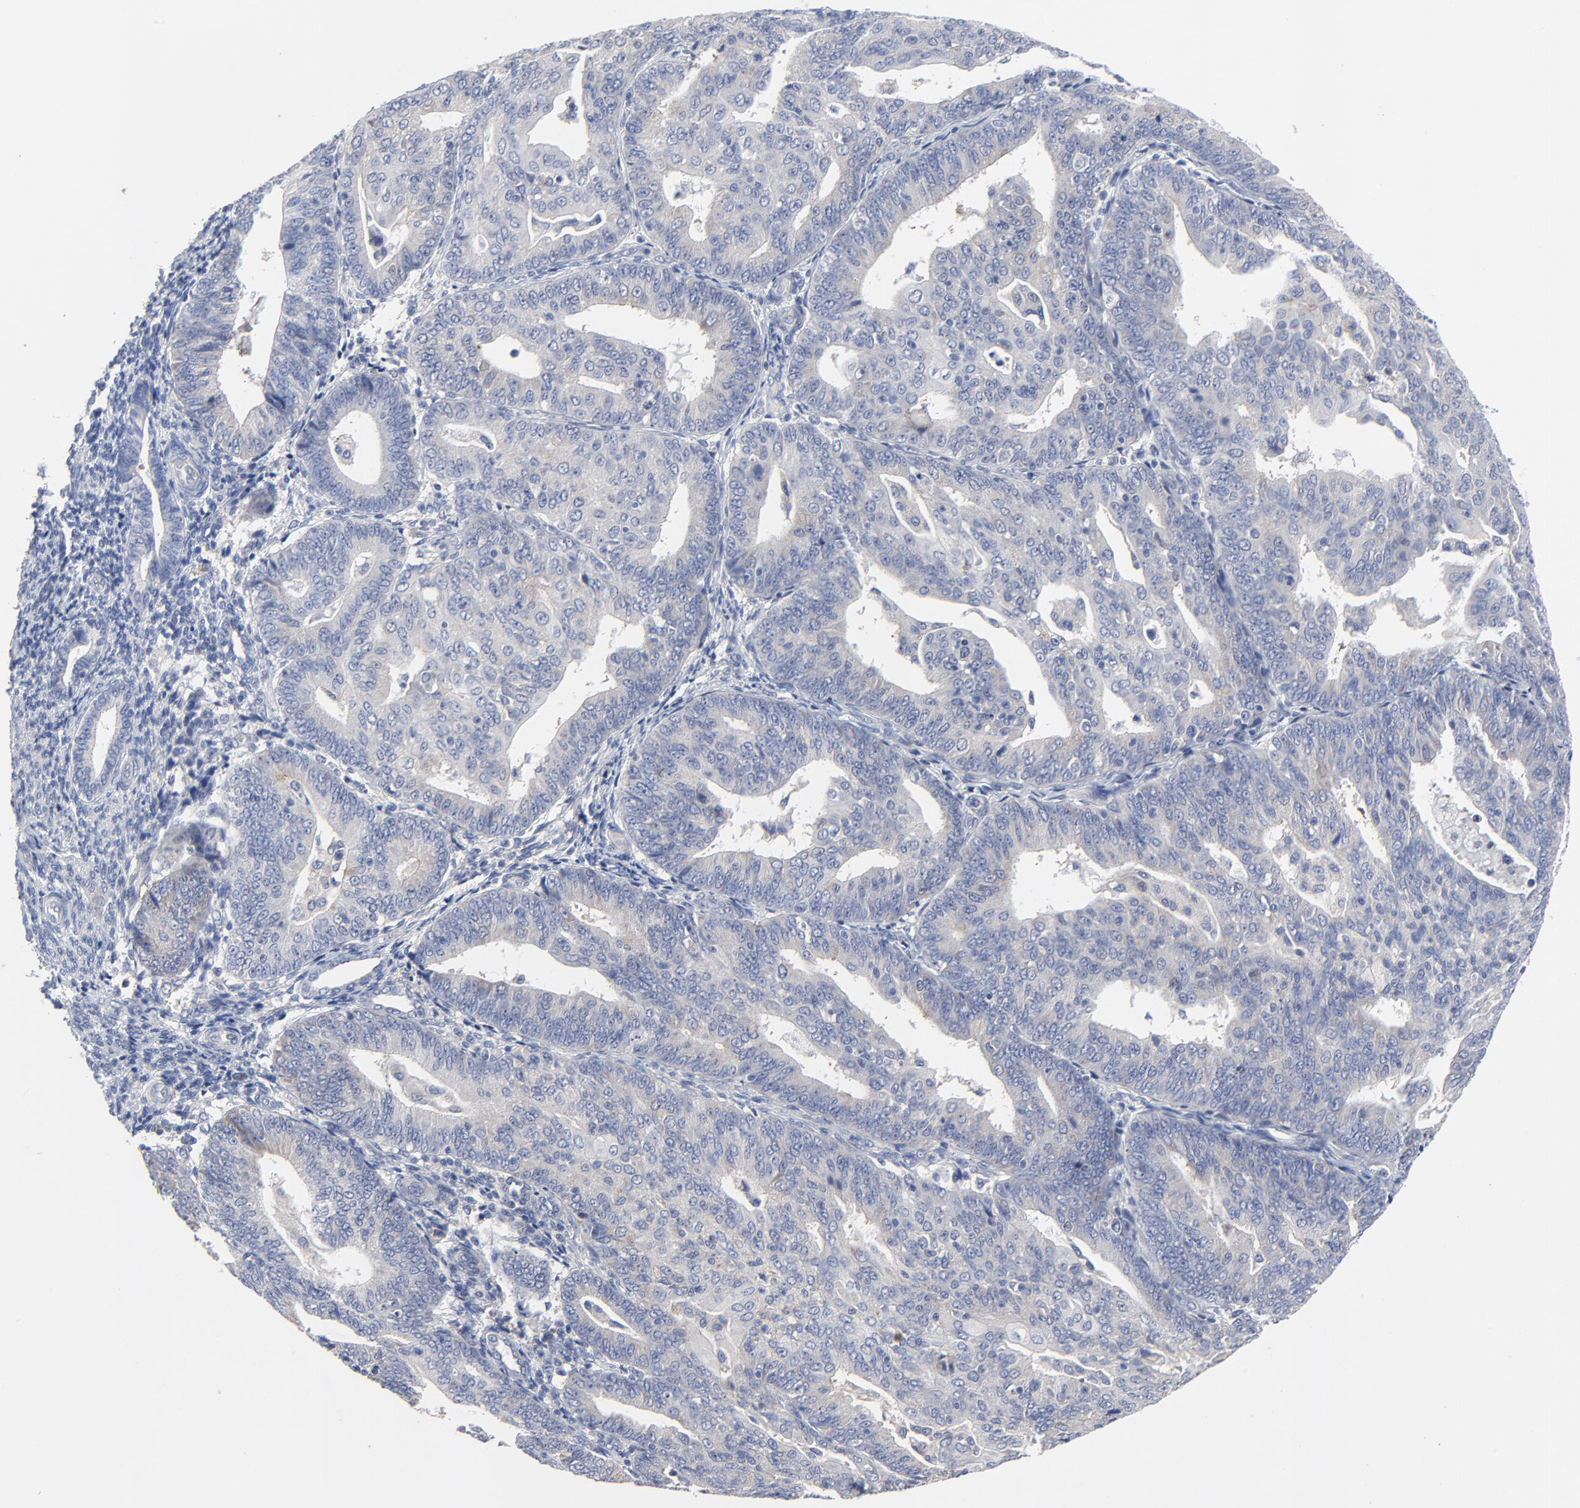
{"staining": {"intensity": "negative", "quantity": "none", "location": "none"}, "tissue": "endometrial cancer", "cell_type": "Tumor cells", "image_type": "cancer", "snomed": [{"axis": "morphology", "description": "Adenocarcinoma, NOS"}, {"axis": "topography", "description": "Endometrium"}], "caption": "This is an immunohistochemistry (IHC) histopathology image of human endometrial cancer. There is no expression in tumor cells.", "gene": "NLGN3", "patient": {"sex": "female", "age": 56}}